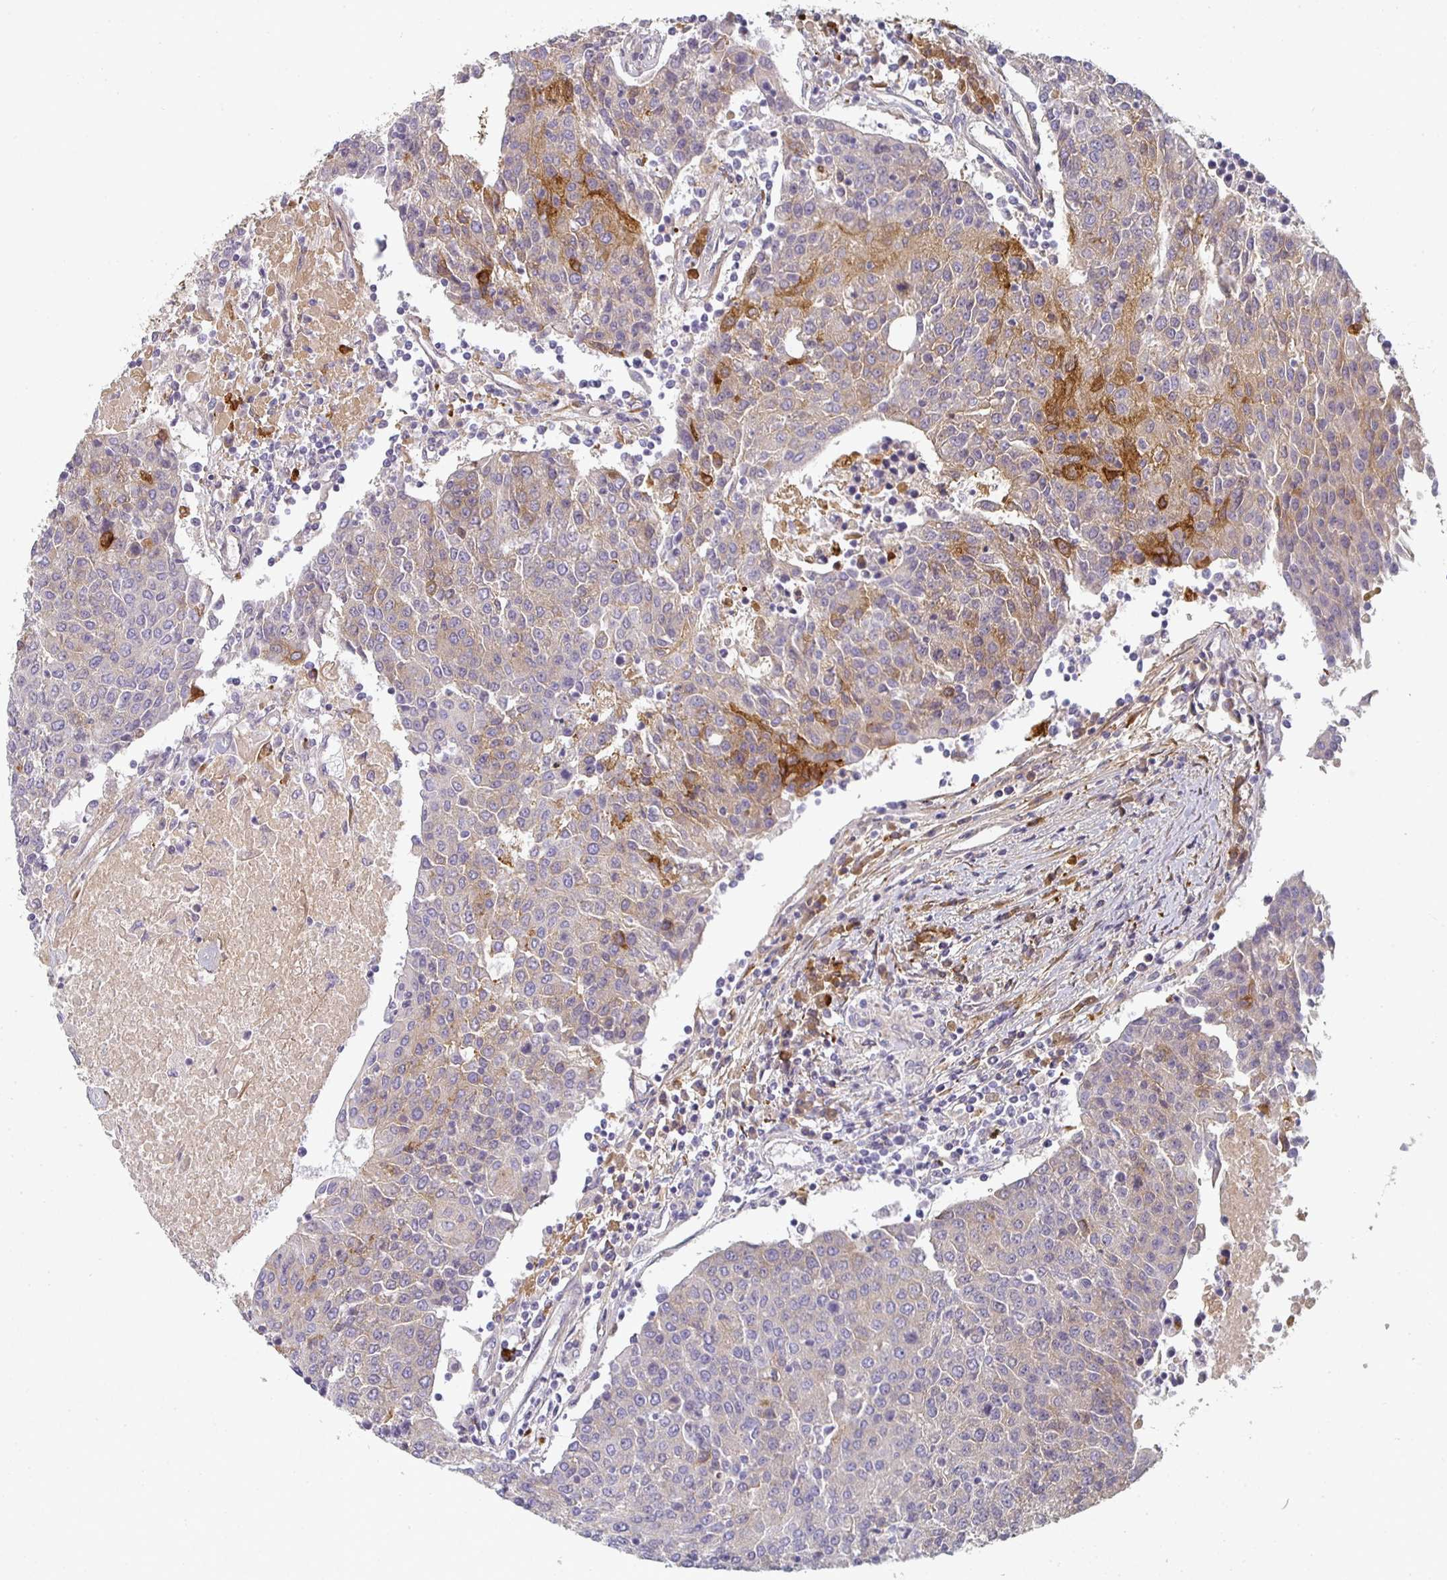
{"staining": {"intensity": "moderate", "quantity": "<25%", "location": "cytoplasmic/membranous"}, "tissue": "urothelial cancer", "cell_type": "Tumor cells", "image_type": "cancer", "snomed": [{"axis": "morphology", "description": "Urothelial carcinoma, High grade"}, {"axis": "topography", "description": "Urinary bladder"}], "caption": "This is a histology image of IHC staining of urothelial carcinoma (high-grade), which shows moderate expression in the cytoplasmic/membranous of tumor cells.", "gene": "CTHRC1", "patient": {"sex": "female", "age": 85}}